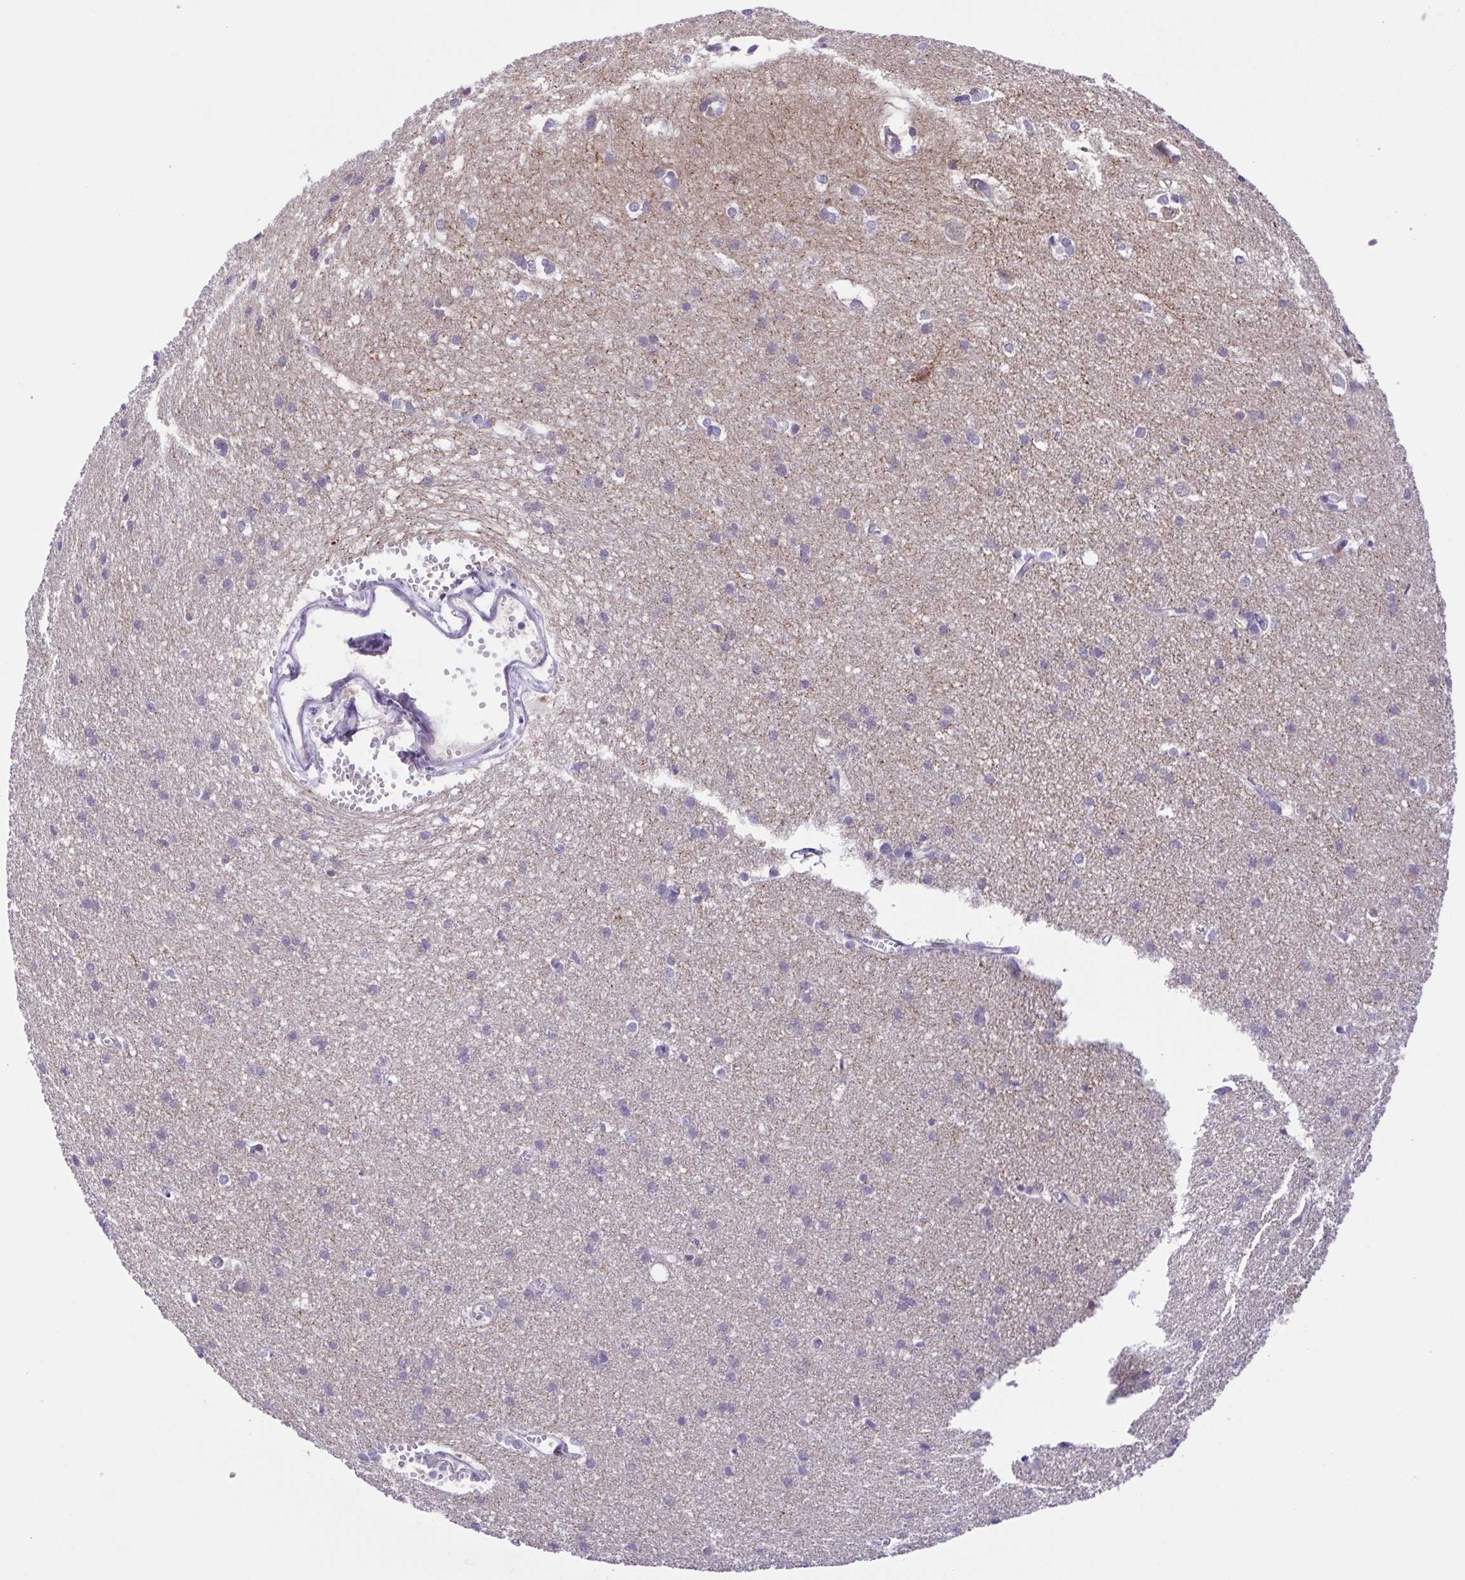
{"staining": {"intensity": "negative", "quantity": "none", "location": "none"}, "tissue": "cerebral cortex", "cell_type": "Endothelial cells", "image_type": "normal", "snomed": [{"axis": "morphology", "description": "Normal tissue, NOS"}, {"axis": "topography", "description": "Cerebral cortex"}], "caption": "This micrograph is of benign cerebral cortex stained with immunohistochemistry (IHC) to label a protein in brown with the nuclei are counter-stained blue. There is no expression in endothelial cells.", "gene": "DCLK2", "patient": {"sex": "male", "age": 37}}